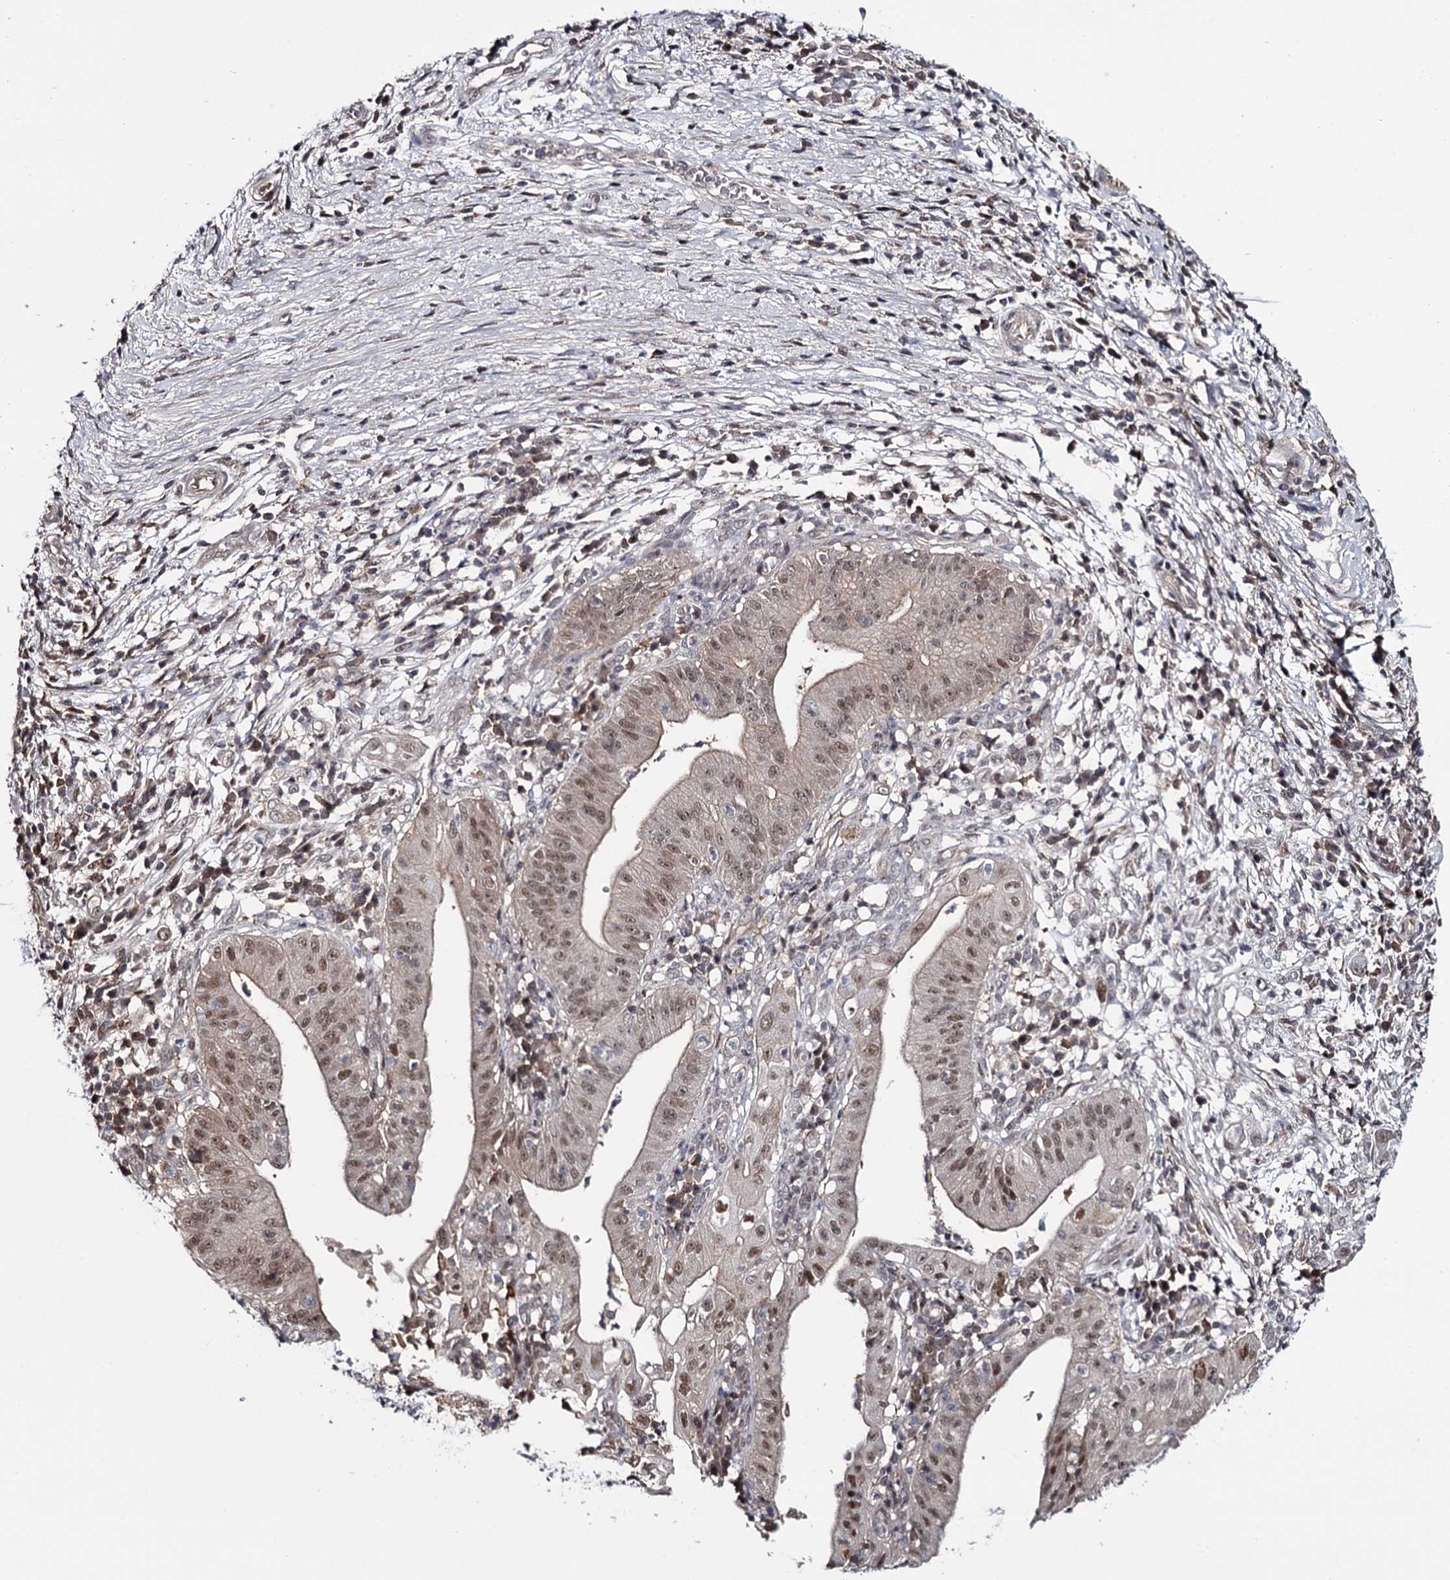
{"staining": {"intensity": "moderate", "quantity": ">75%", "location": "nuclear"}, "tissue": "pancreatic cancer", "cell_type": "Tumor cells", "image_type": "cancer", "snomed": [{"axis": "morphology", "description": "Adenocarcinoma, NOS"}, {"axis": "topography", "description": "Pancreas"}], "caption": "Pancreatic cancer (adenocarcinoma) stained with DAB (3,3'-diaminobenzidine) immunohistochemistry (IHC) reveals medium levels of moderate nuclear expression in approximately >75% of tumor cells. The staining is performed using DAB brown chromogen to label protein expression. The nuclei are counter-stained blue using hematoxylin.", "gene": "GTSF1", "patient": {"sex": "male", "age": 68}}